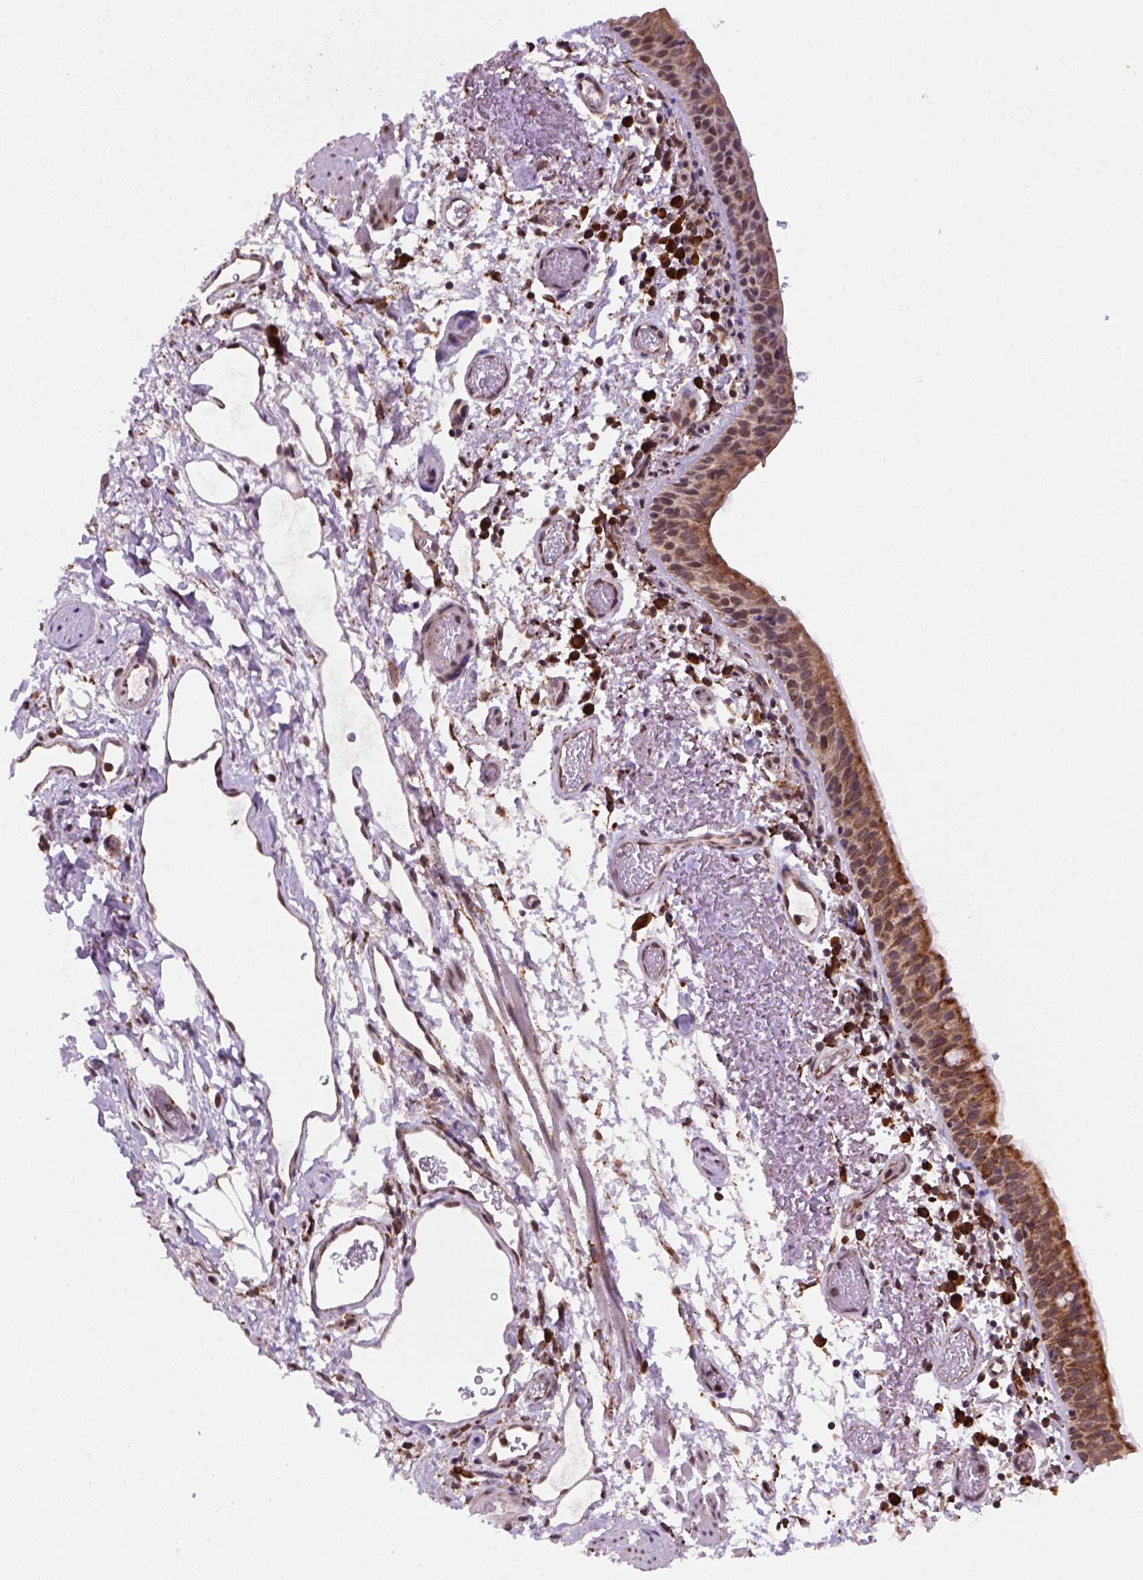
{"staining": {"intensity": "moderate", "quantity": ">75%", "location": "cytoplasmic/membranous"}, "tissue": "bronchus", "cell_type": "Respiratory epithelial cells", "image_type": "normal", "snomed": [{"axis": "morphology", "description": "Normal tissue, NOS"}, {"axis": "morphology", "description": "Adenocarcinoma, NOS"}, {"axis": "topography", "description": "Bronchus"}], "caption": "This is an image of immunohistochemistry staining of normal bronchus, which shows moderate staining in the cytoplasmic/membranous of respiratory epithelial cells.", "gene": "FZD7", "patient": {"sex": "male", "age": 68}}